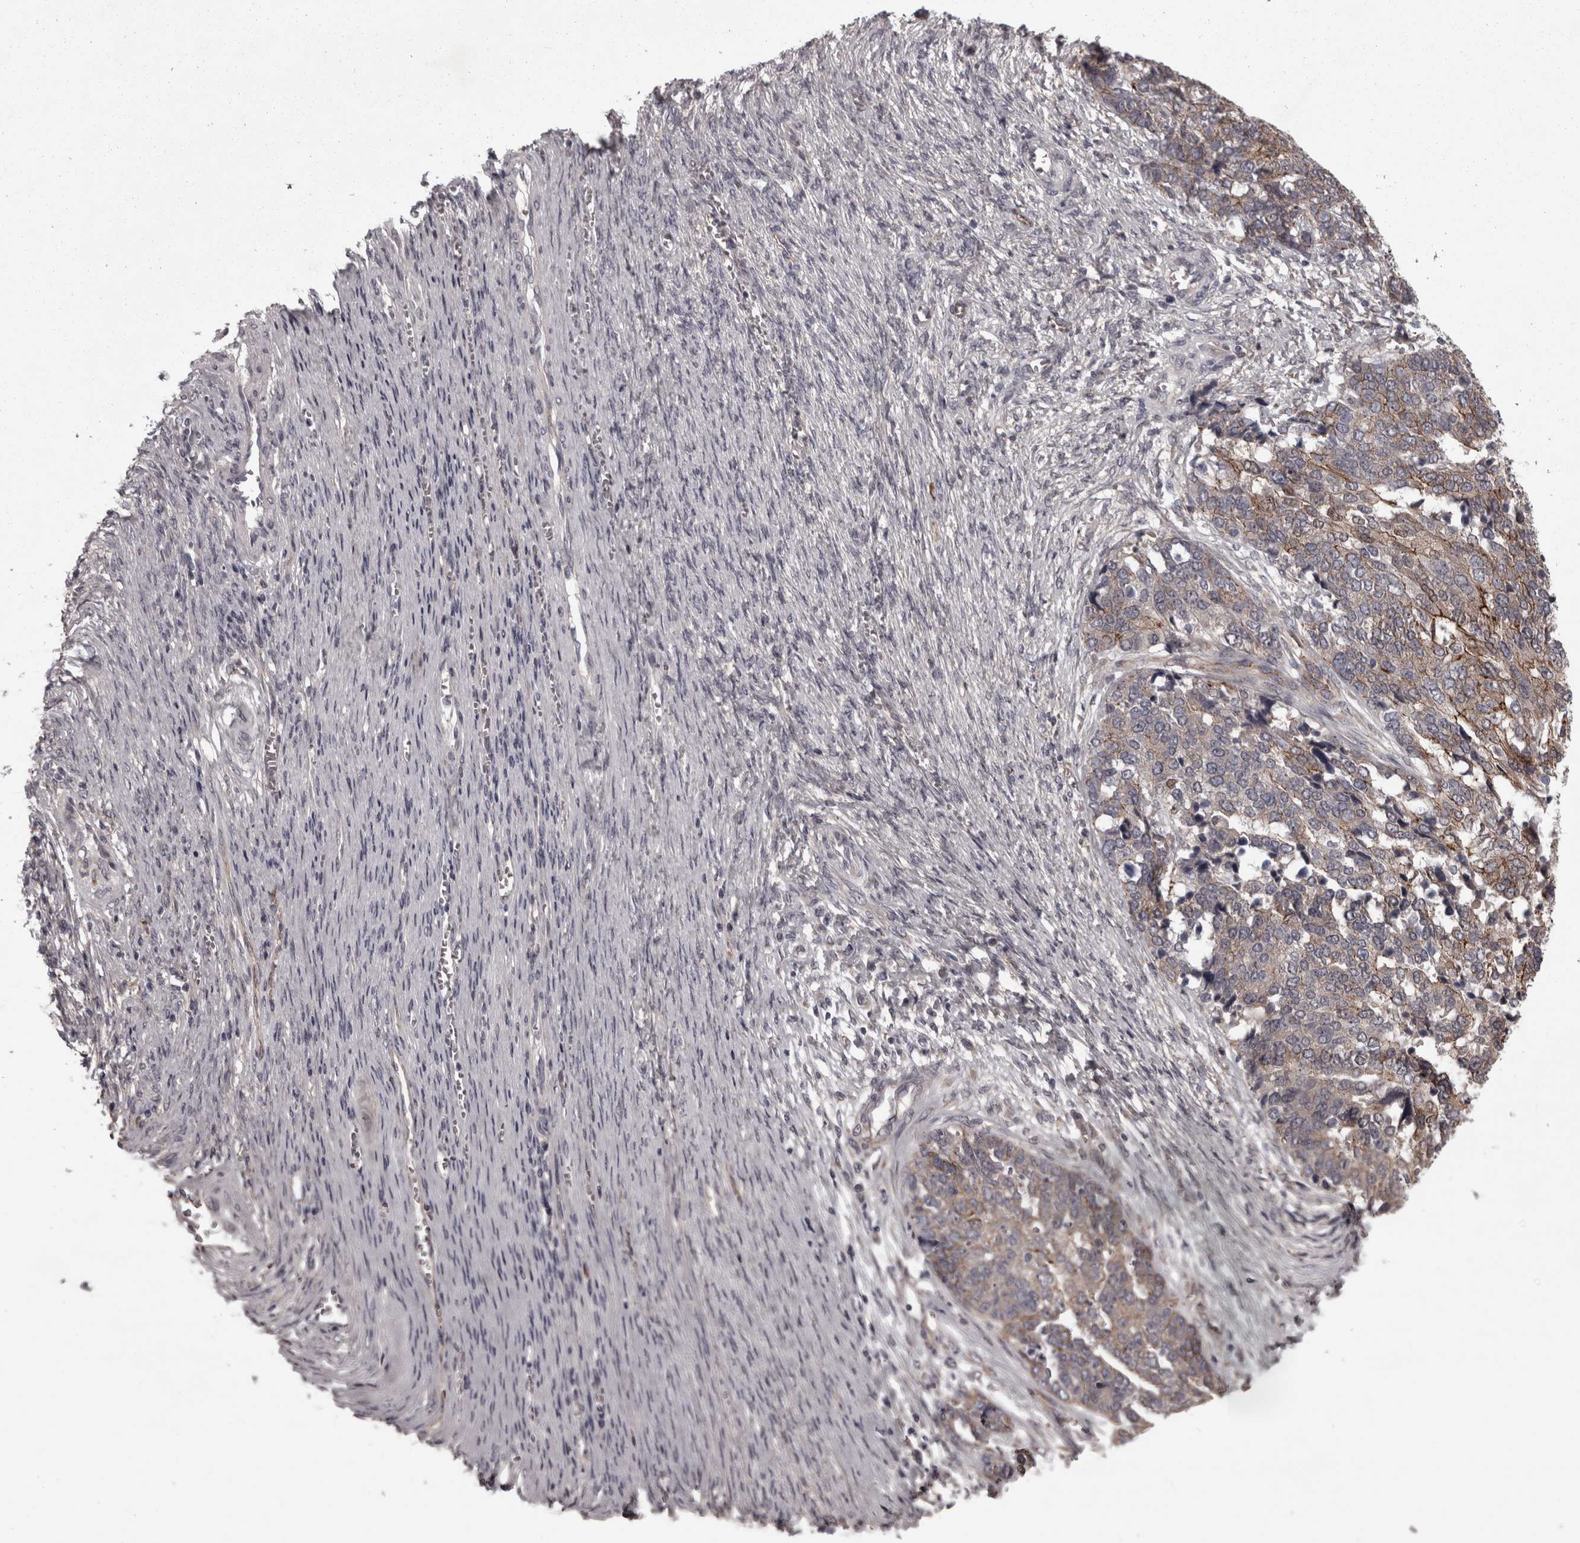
{"staining": {"intensity": "weak", "quantity": "25%-75%", "location": "cytoplasmic/membranous"}, "tissue": "ovarian cancer", "cell_type": "Tumor cells", "image_type": "cancer", "snomed": [{"axis": "morphology", "description": "Cystadenocarcinoma, serous, NOS"}, {"axis": "topography", "description": "Ovary"}], "caption": "Ovarian cancer stained with a protein marker demonstrates weak staining in tumor cells.", "gene": "PCDH17", "patient": {"sex": "female", "age": 44}}